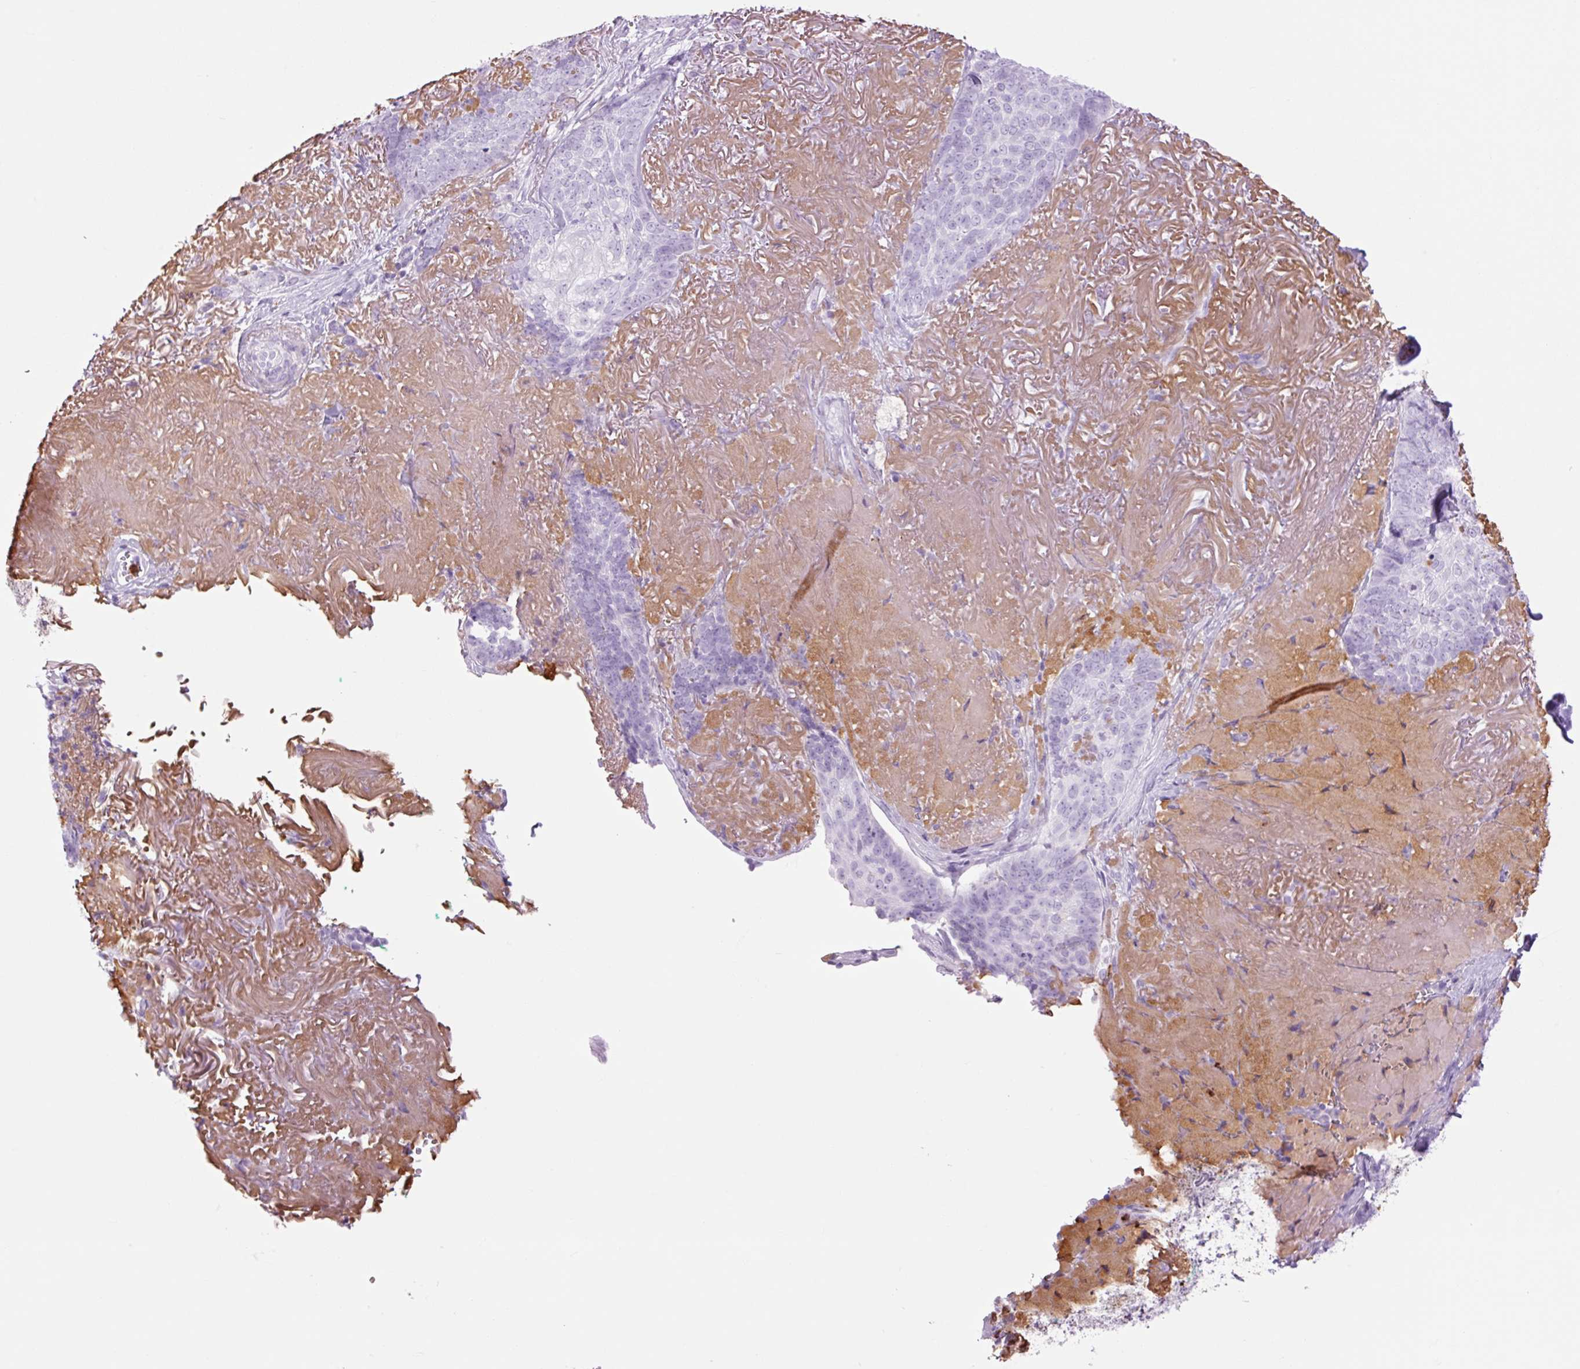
{"staining": {"intensity": "negative", "quantity": "none", "location": "none"}, "tissue": "skin cancer", "cell_type": "Tumor cells", "image_type": "cancer", "snomed": [{"axis": "morphology", "description": "Basal cell carcinoma"}, {"axis": "topography", "description": "Skin"}, {"axis": "topography", "description": "Skin of face"}], "caption": "An immunohistochemistry (IHC) micrograph of skin cancer (basal cell carcinoma) is shown. There is no staining in tumor cells of skin cancer (basal cell carcinoma).", "gene": "LYZ", "patient": {"sex": "female", "age": 95}}